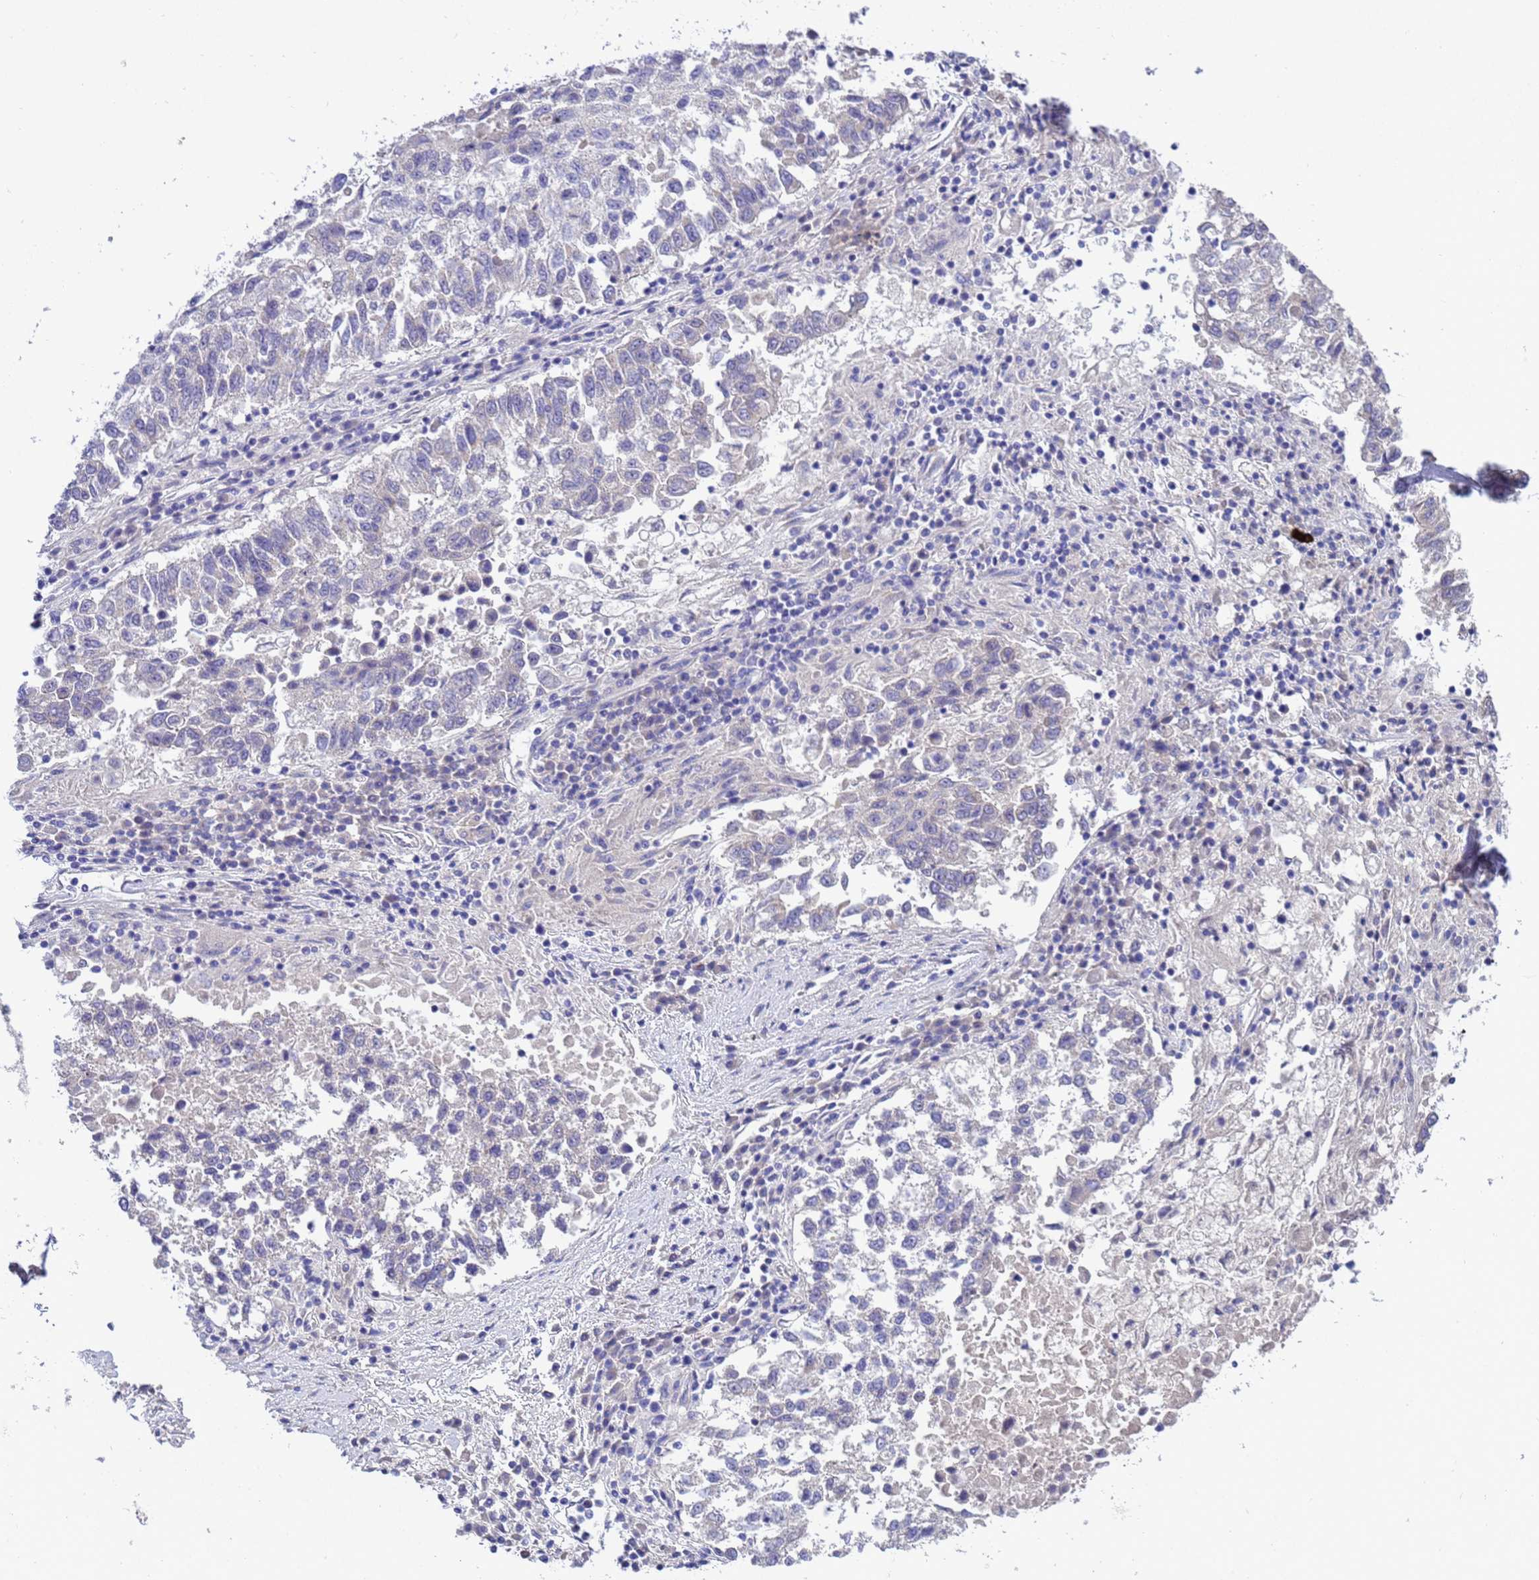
{"staining": {"intensity": "negative", "quantity": "none", "location": "none"}, "tissue": "lung cancer", "cell_type": "Tumor cells", "image_type": "cancer", "snomed": [{"axis": "morphology", "description": "Squamous cell carcinoma, NOS"}, {"axis": "topography", "description": "Lung"}], "caption": "The IHC image has no significant positivity in tumor cells of lung squamous cell carcinoma tissue.", "gene": "RC3H2", "patient": {"sex": "male", "age": 73}}